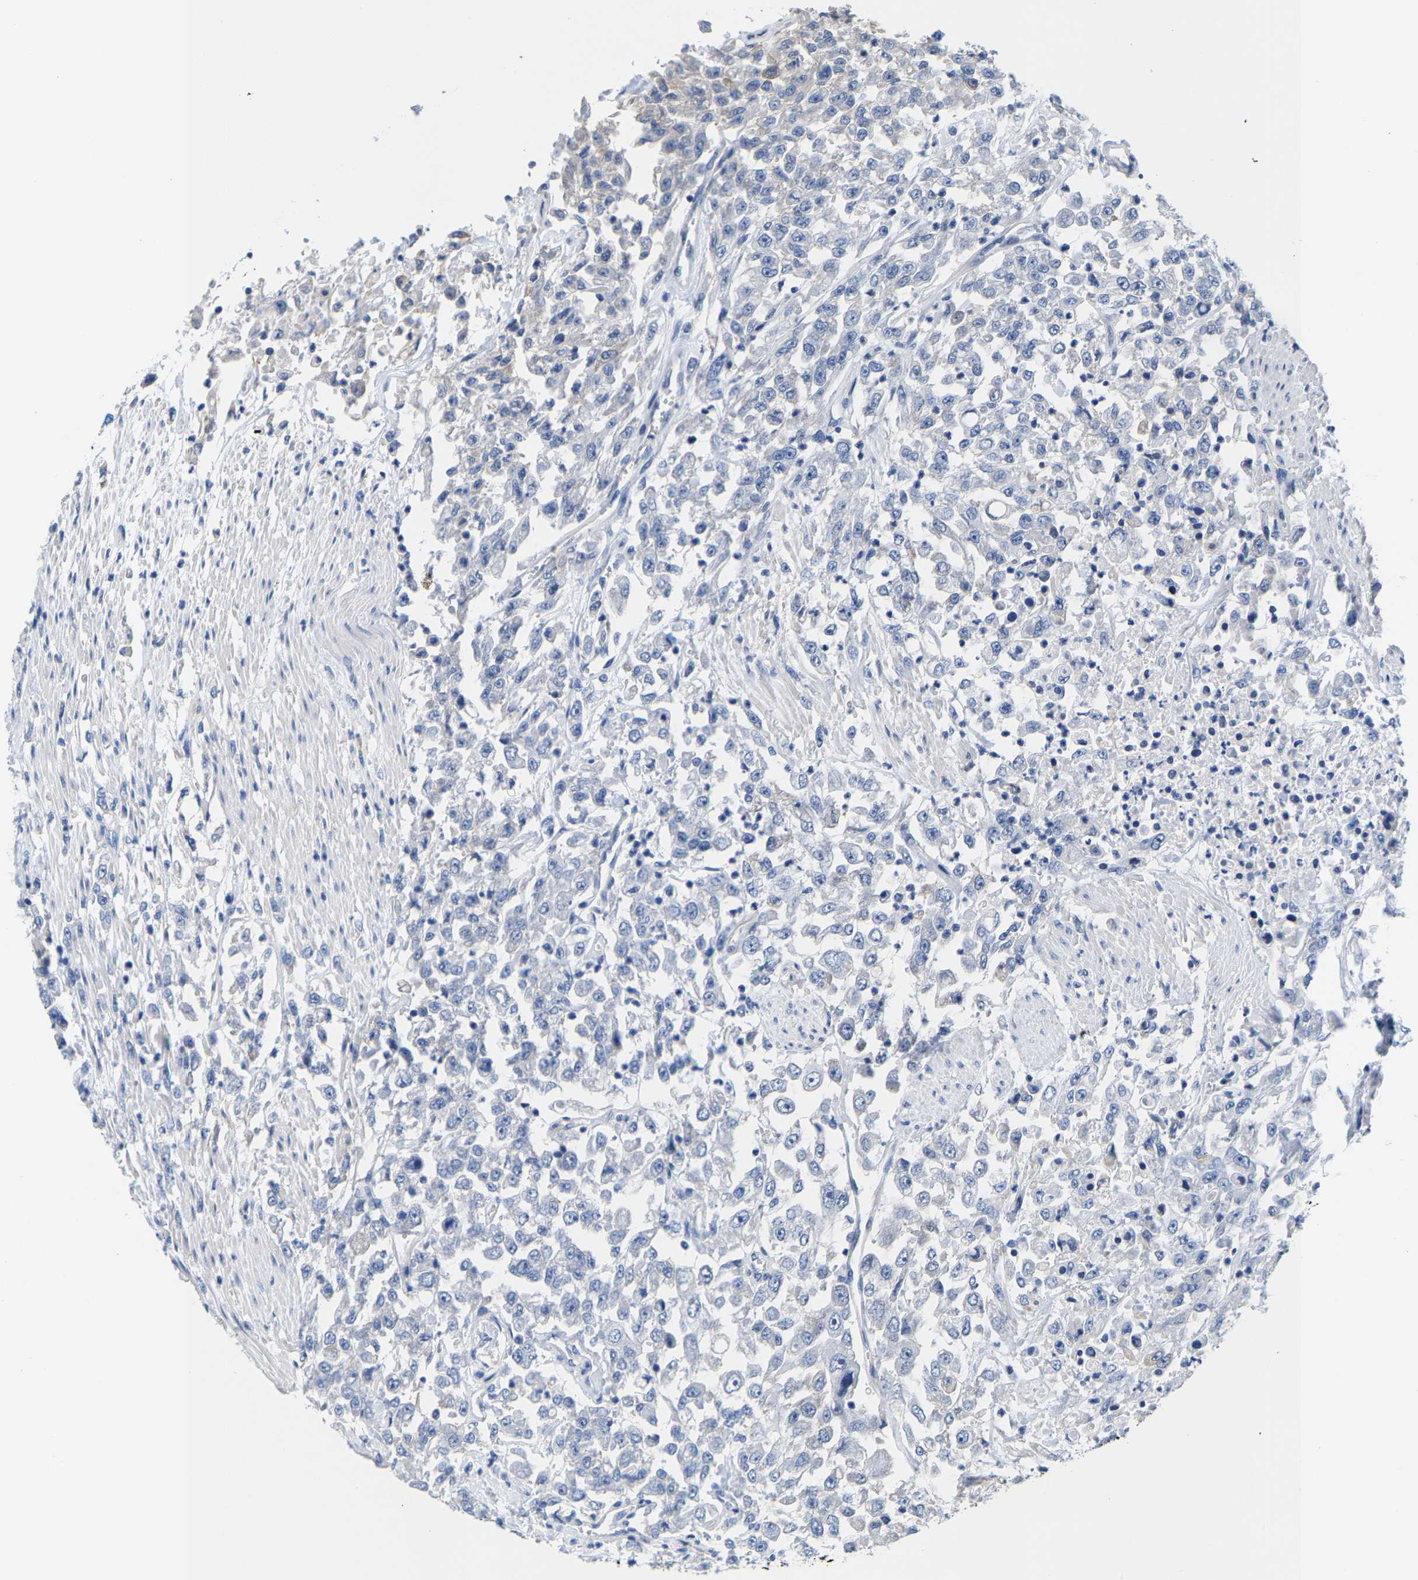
{"staining": {"intensity": "weak", "quantity": "25%-75%", "location": "cytoplasmic/membranous"}, "tissue": "urothelial cancer", "cell_type": "Tumor cells", "image_type": "cancer", "snomed": [{"axis": "morphology", "description": "Urothelial carcinoma, High grade"}, {"axis": "topography", "description": "Urinary bladder"}], "caption": "Human urothelial cancer stained with a protein marker demonstrates weak staining in tumor cells.", "gene": "DSCAM", "patient": {"sex": "male", "age": 46}}